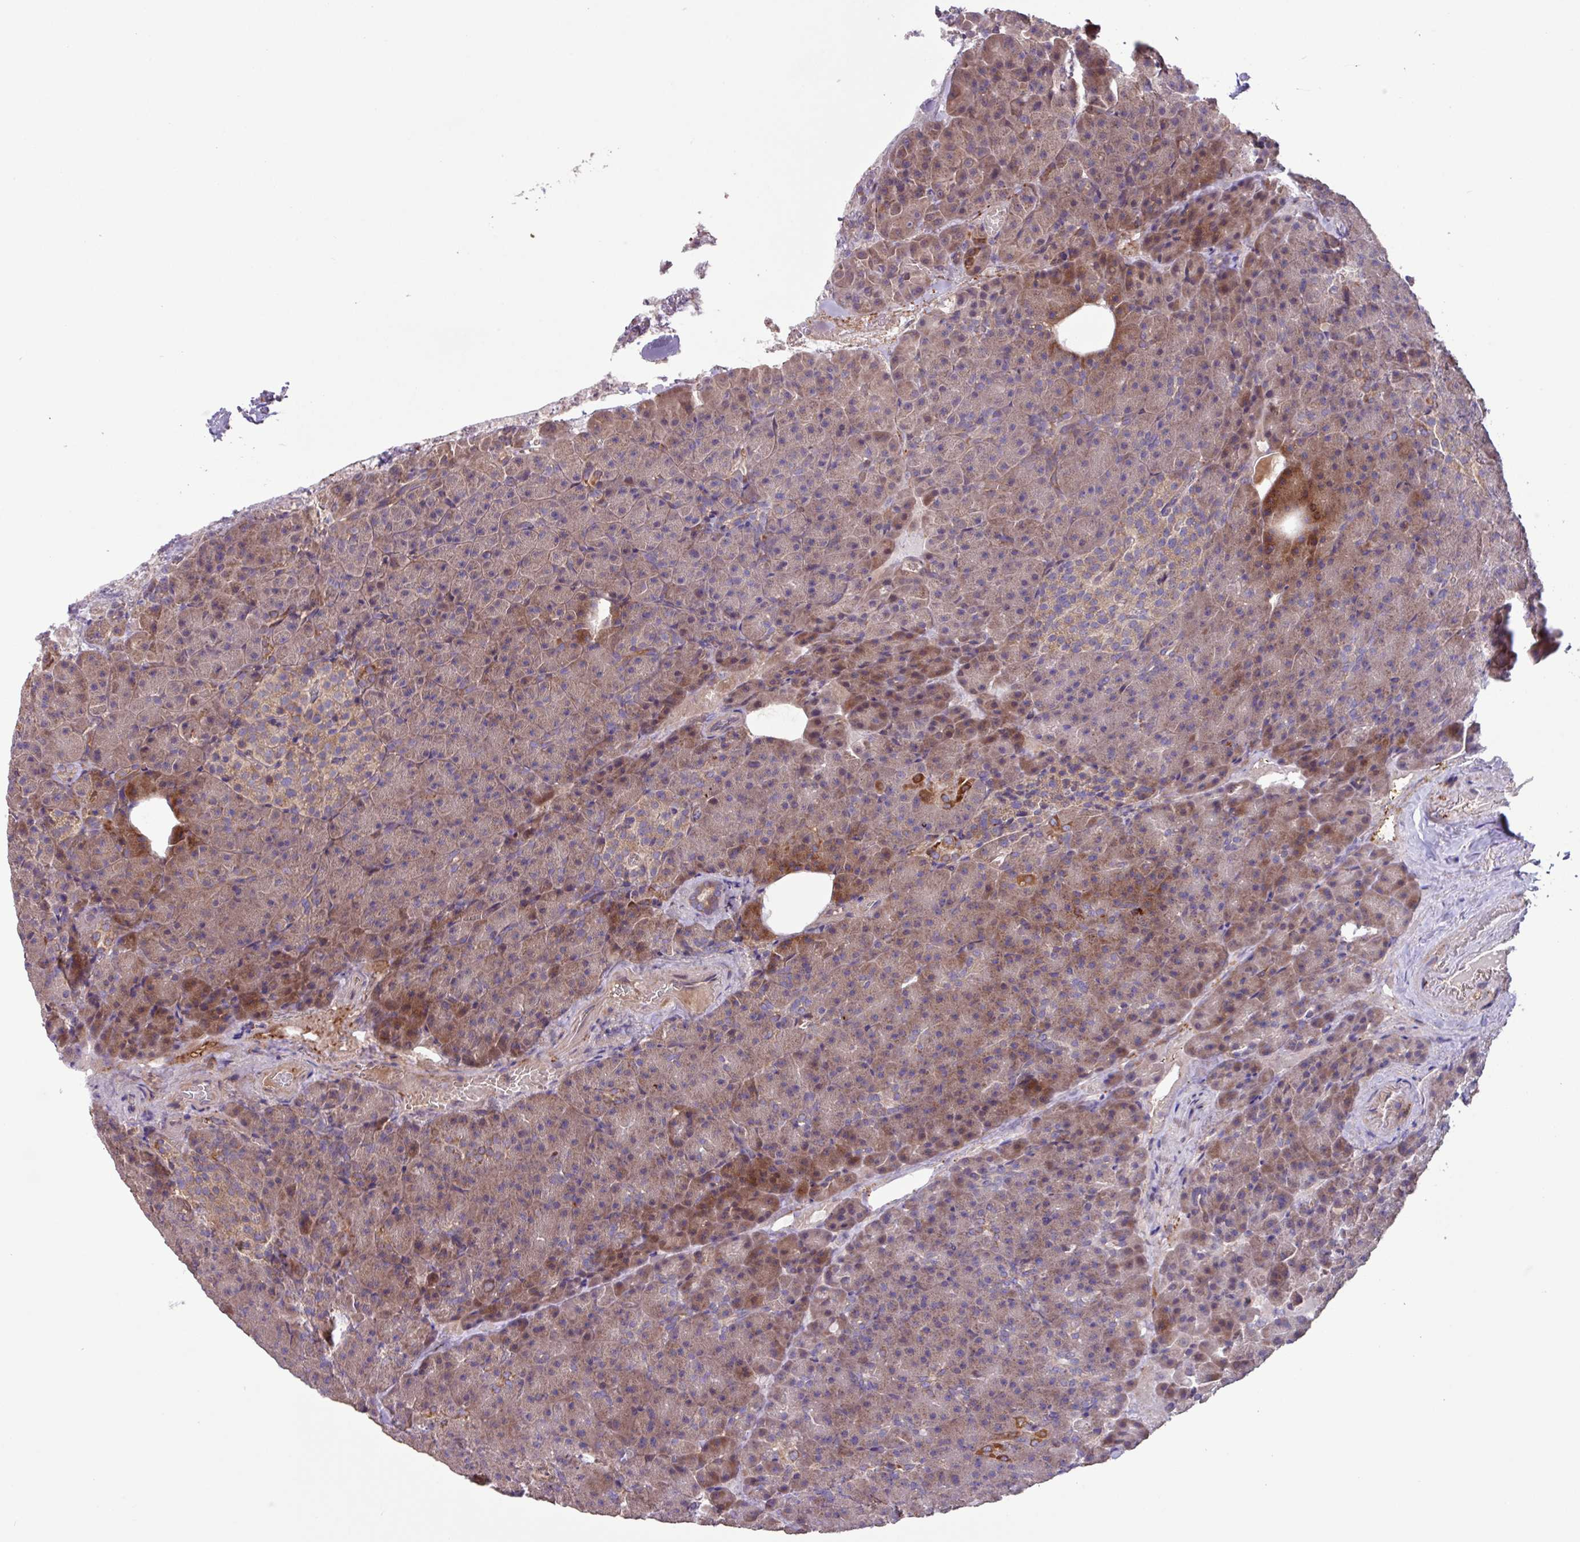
{"staining": {"intensity": "moderate", "quantity": "25%-75%", "location": "cytoplasmic/membranous"}, "tissue": "pancreas", "cell_type": "Exocrine glandular cells", "image_type": "normal", "snomed": [{"axis": "morphology", "description": "Normal tissue, NOS"}, {"axis": "topography", "description": "Pancreas"}], "caption": "Immunohistochemical staining of normal pancreas exhibits 25%-75% levels of moderate cytoplasmic/membranous protein staining in approximately 25%-75% of exocrine glandular cells. The staining was performed using DAB (3,3'-diaminobenzidine), with brown indicating positive protein expression. Nuclei are stained blue with hematoxylin.", "gene": "PTPRQ", "patient": {"sex": "female", "age": 74}}